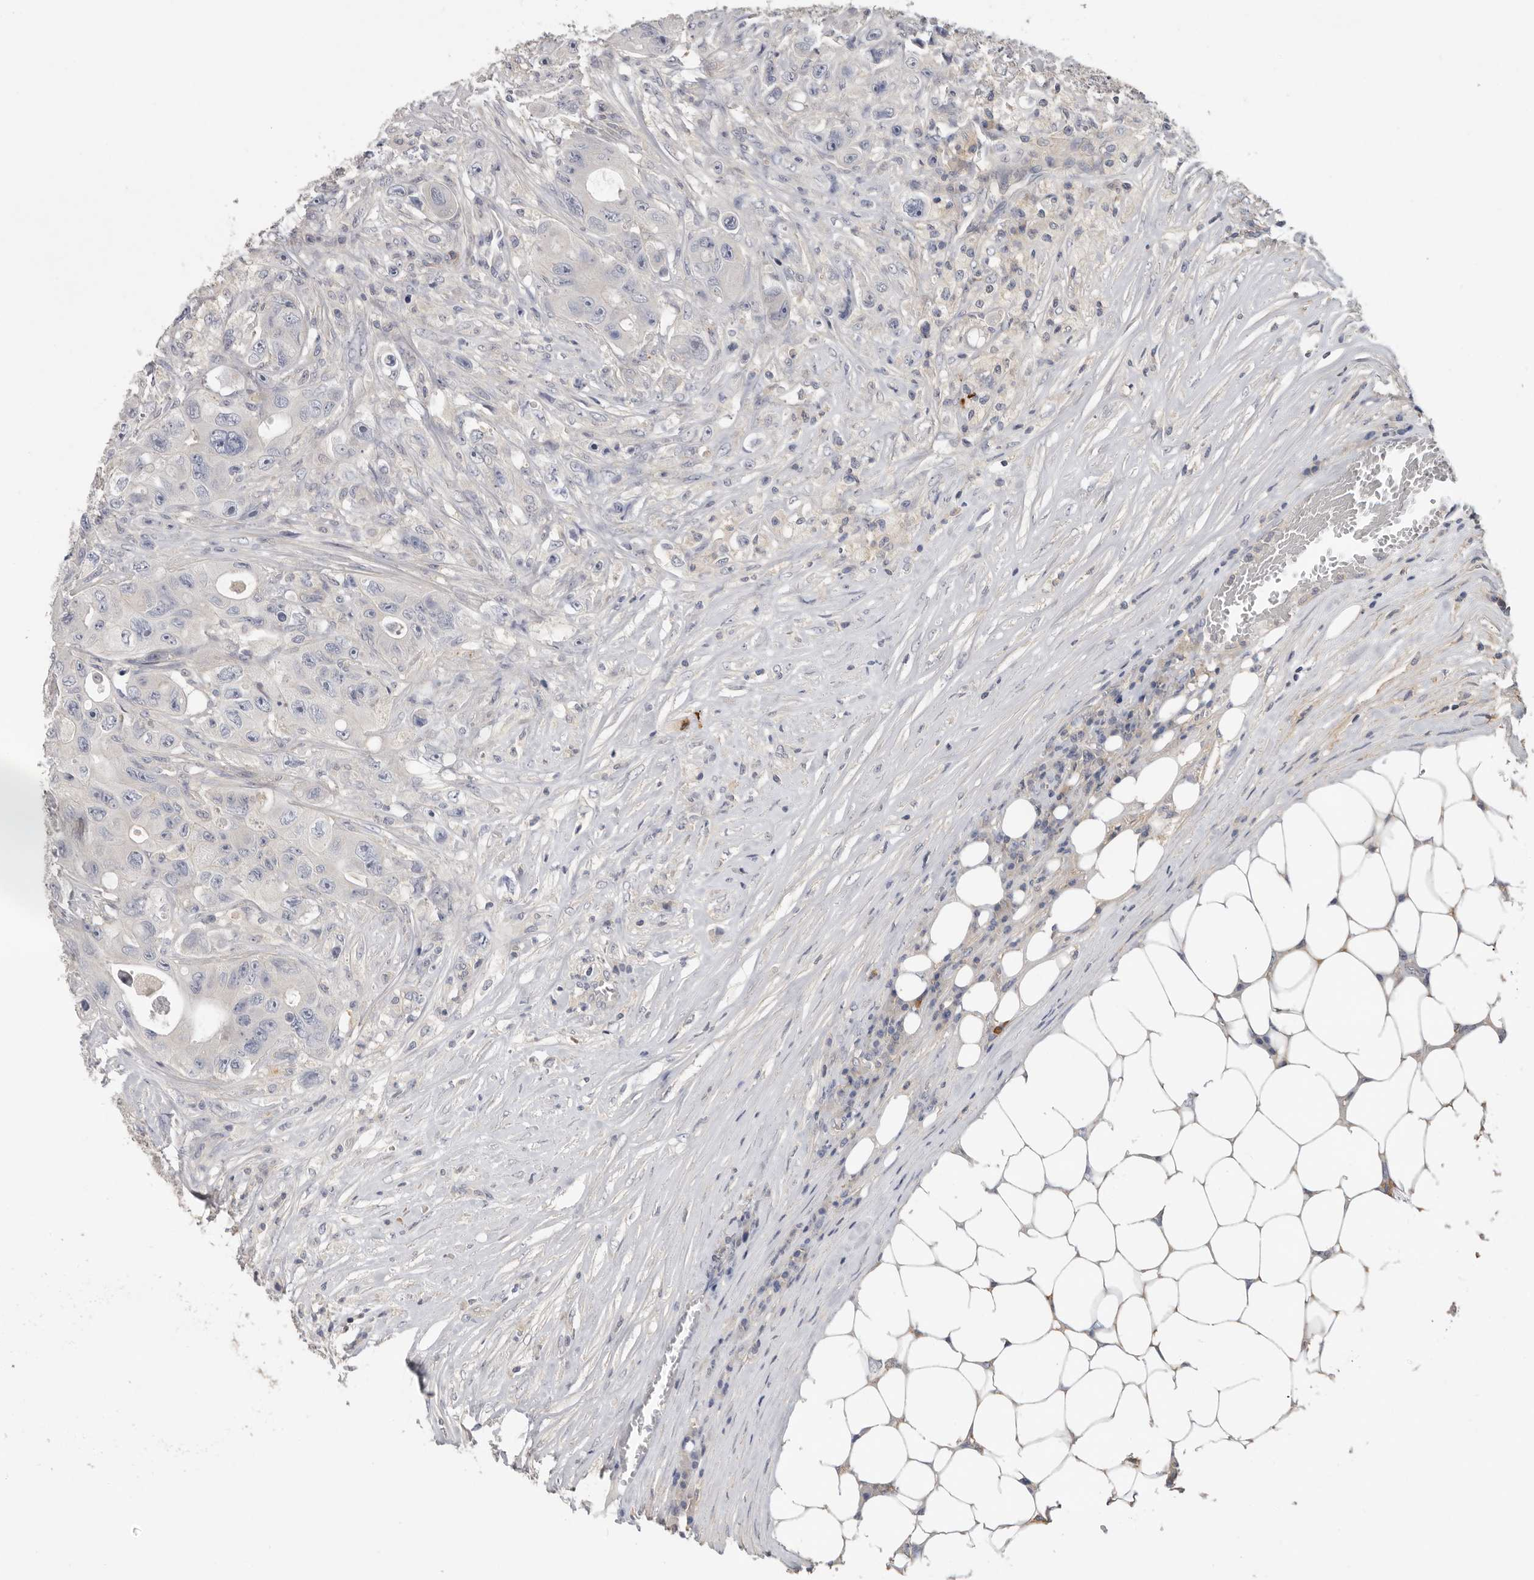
{"staining": {"intensity": "negative", "quantity": "none", "location": "none"}, "tissue": "colorectal cancer", "cell_type": "Tumor cells", "image_type": "cancer", "snomed": [{"axis": "morphology", "description": "Adenocarcinoma, NOS"}, {"axis": "topography", "description": "Colon"}], "caption": "Image shows no protein staining in tumor cells of colorectal adenocarcinoma tissue.", "gene": "WDTC1", "patient": {"sex": "female", "age": 46}}